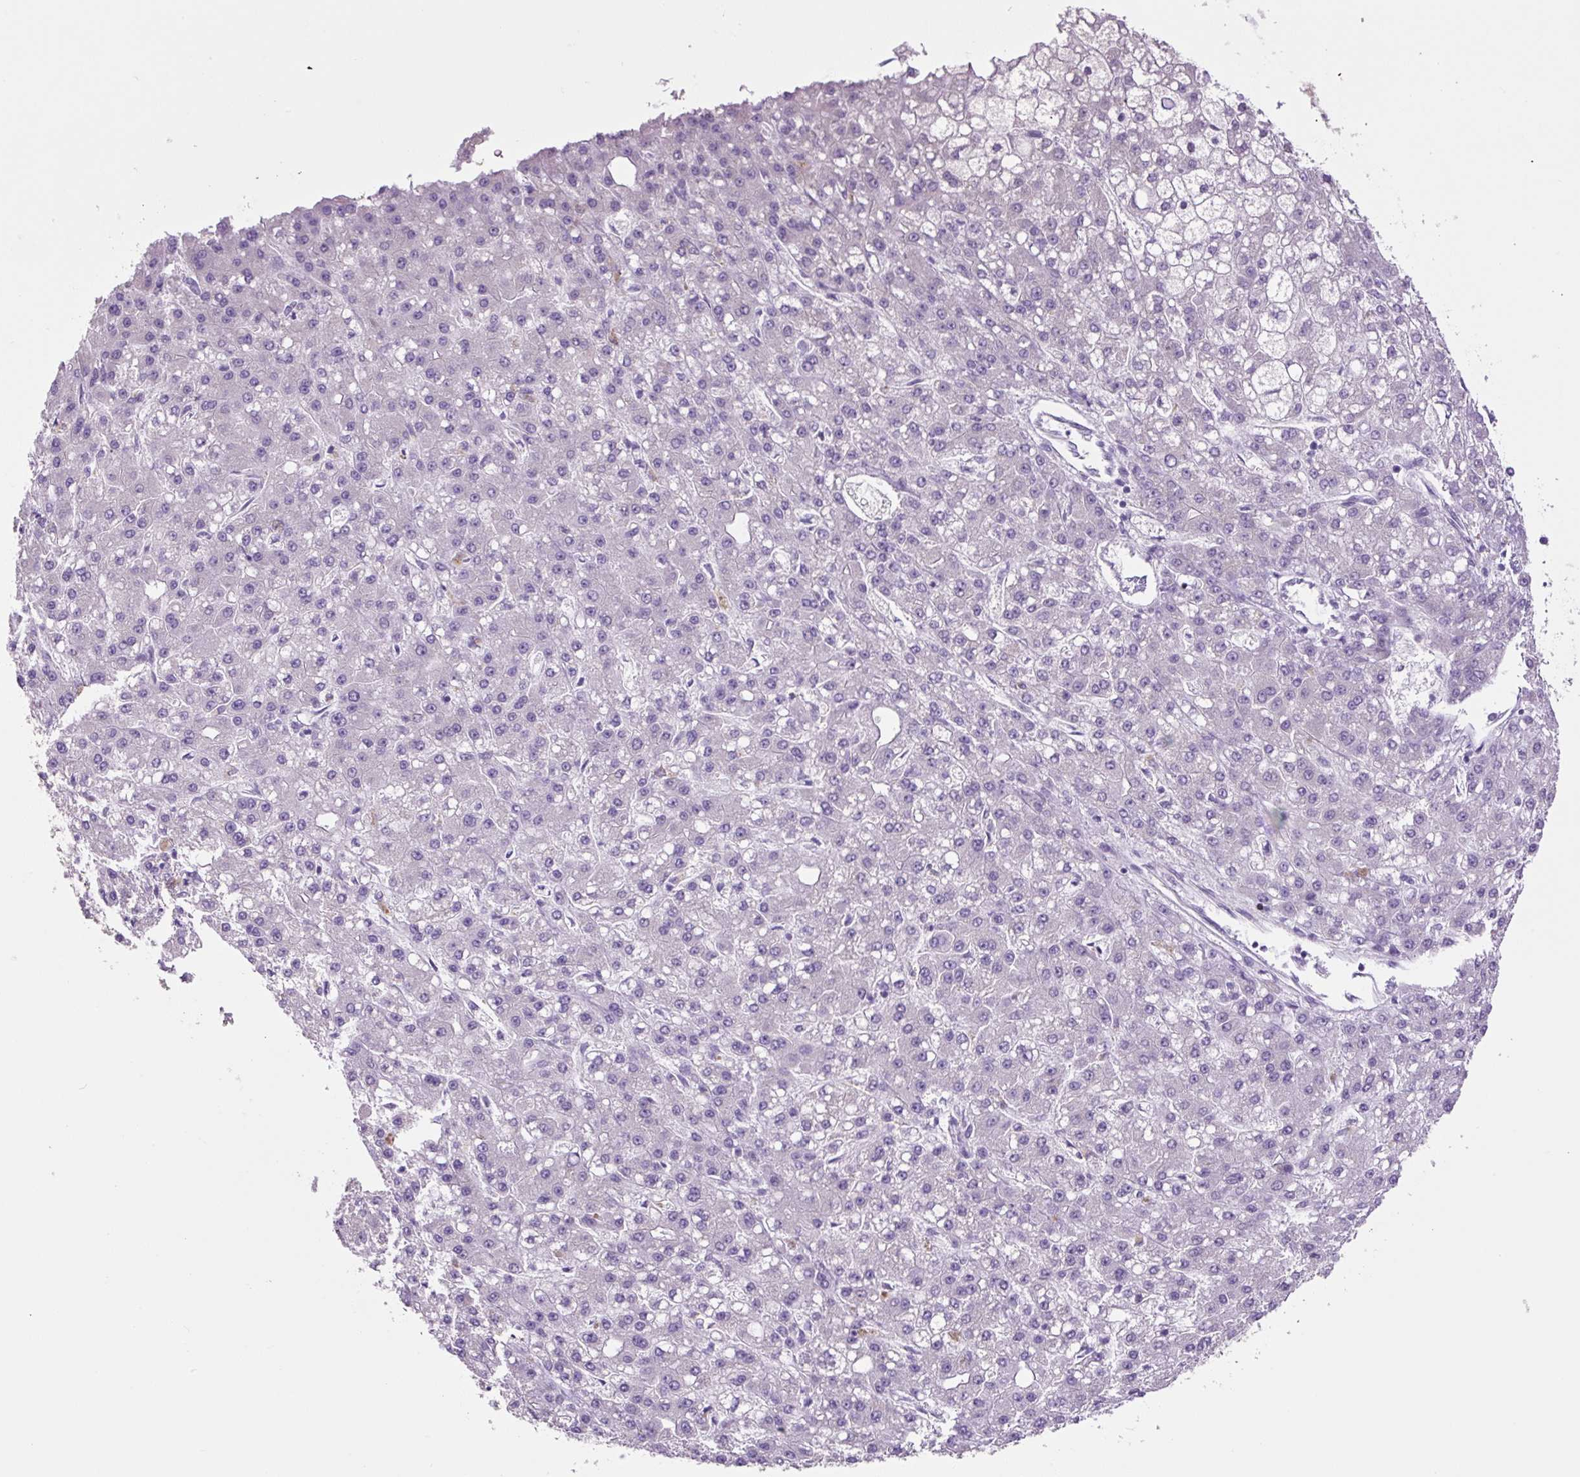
{"staining": {"intensity": "negative", "quantity": "none", "location": "none"}, "tissue": "liver cancer", "cell_type": "Tumor cells", "image_type": "cancer", "snomed": [{"axis": "morphology", "description": "Carcinoma, Hepatocellular, NOS"}, {"axis": "topography", "description": "Liver"}], "caption": "This is a histopathology image of immunohistochemistry (IHC) staining of liver cancer (hepatocellular carcinoma), which shows no staining in tumor cells. The staining was performed using DAB to visualize the protein expression in brown, while the nuclei were stained in blue with hematoxylin (Magnification: 20x).", "gene": "GORASP1", "patient": {"sex": "male", "age": 67}}